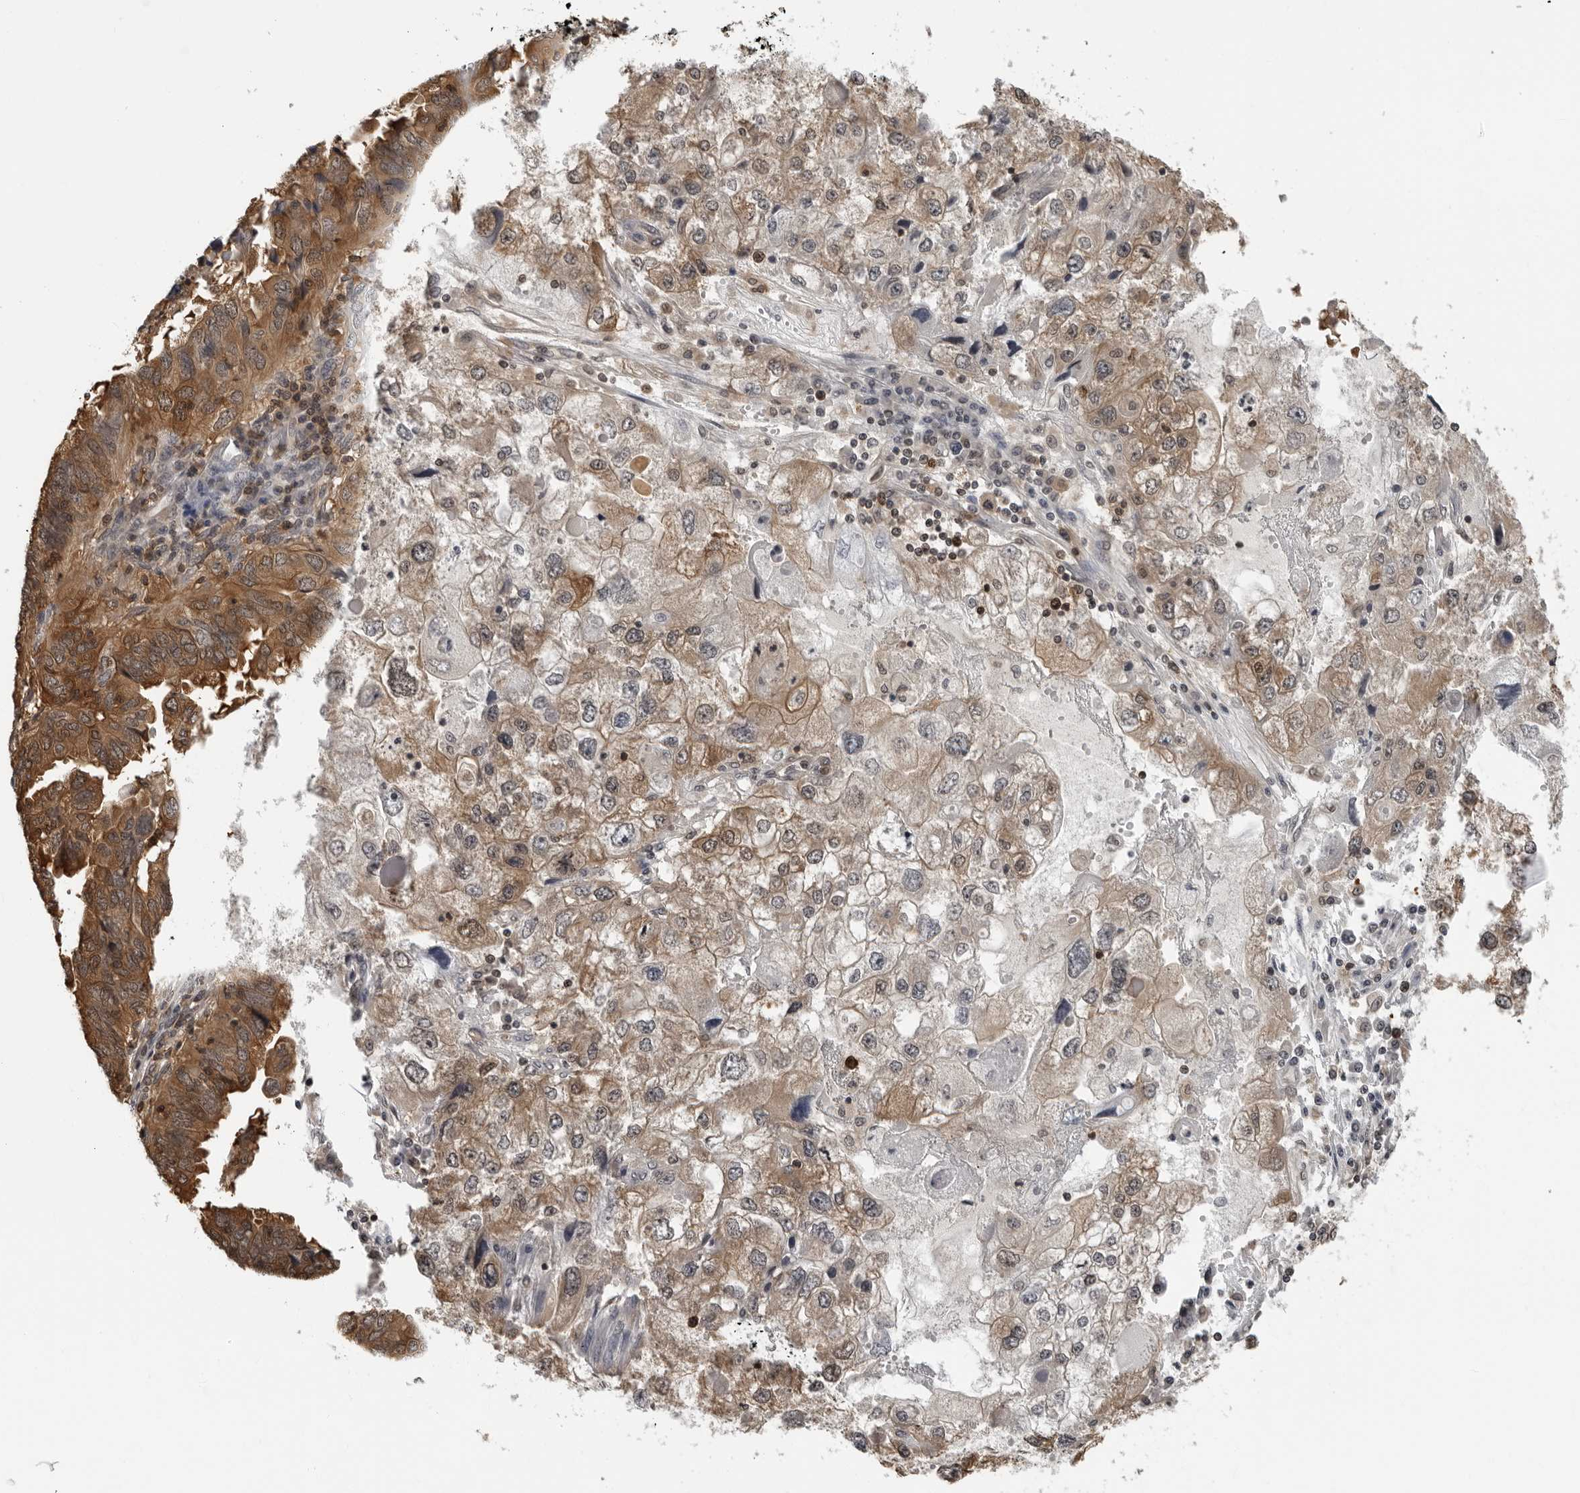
{"staining": {"intensity": "moderate", "quantity": ">75%", "location": "cytoplasmic/membranous"}, "tissue": "endometrial cancer", "cell_type": "Tumor cells", "image_type": "cancer", "snomed": [{"axis": "morphology", "description": "Adenocarcinoma, NOS"}, {"axis": "topography", "description": "Uterus"}], "caption": "Endometrial adenocarcinoma stained with IHC demonstrates moderate cytoplasmic/membranous staining in about >75% of tumor cells. (DAB IHC, brown staining for protein, blue staining for nuclei).", "gene": "HSPH1", "patient": {"sex": "female", "age": 77}}